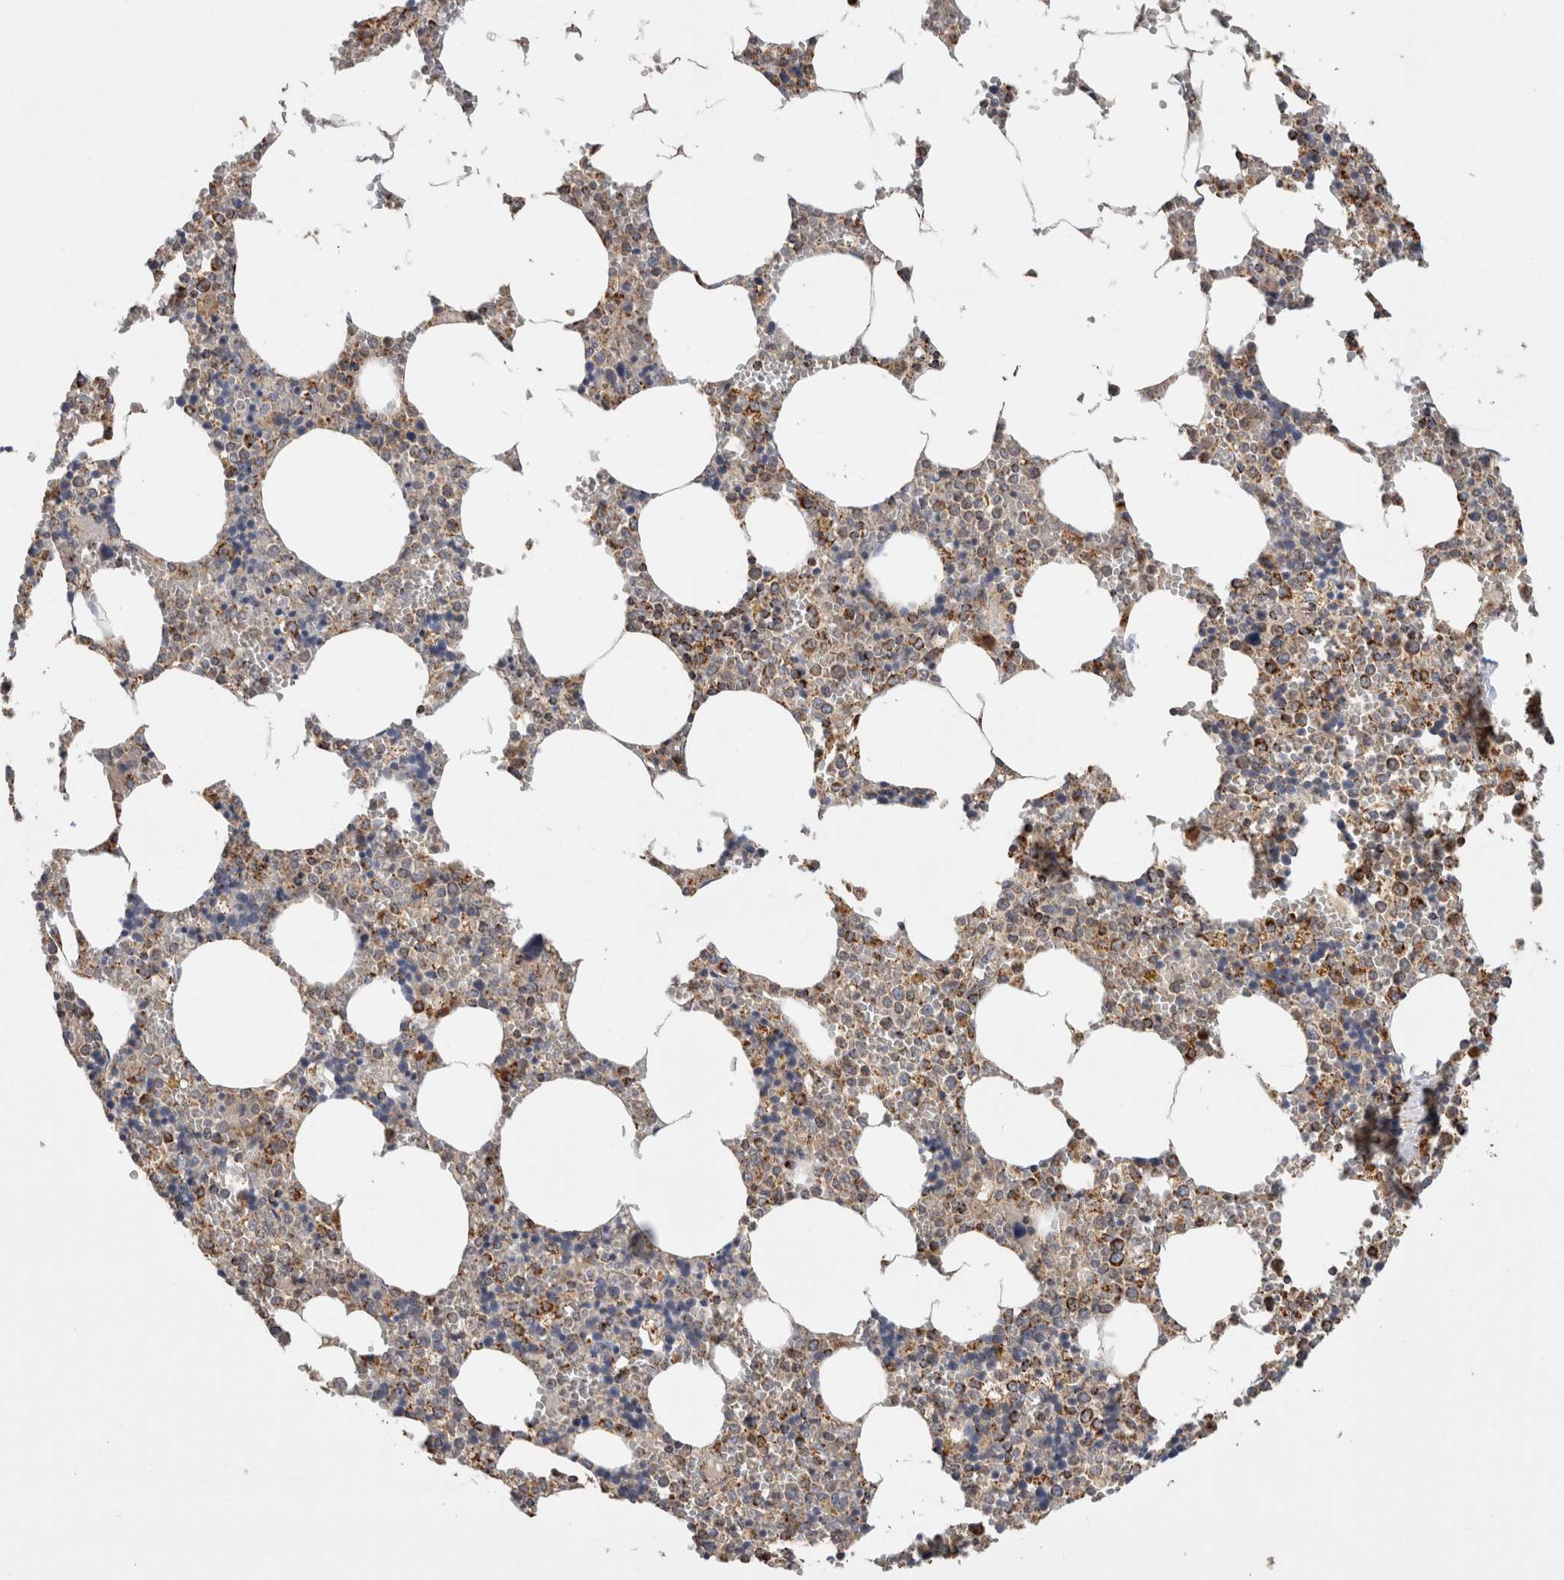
{"staining": {"intensity": "moderate", "quantity": "25%-75%", "location": "cytoplasmic/membranous"}, "tissue": "bone marrow", "cell_type": "Hematopoietic cells", "image_type": "normal", "snomed": [{"axis": "morphology", "description": "Normal tissue, NOS"}, {"axis": "topography", "description": "Bone marrow"}], "caption": "Protein staining reveals moderate cytoplasmic/membranous staining in about 25%-75% of hematopoietic cells in benign bone marrow.", "gene": "IARS2", "patient": {"sex": "male", "age": 70}}